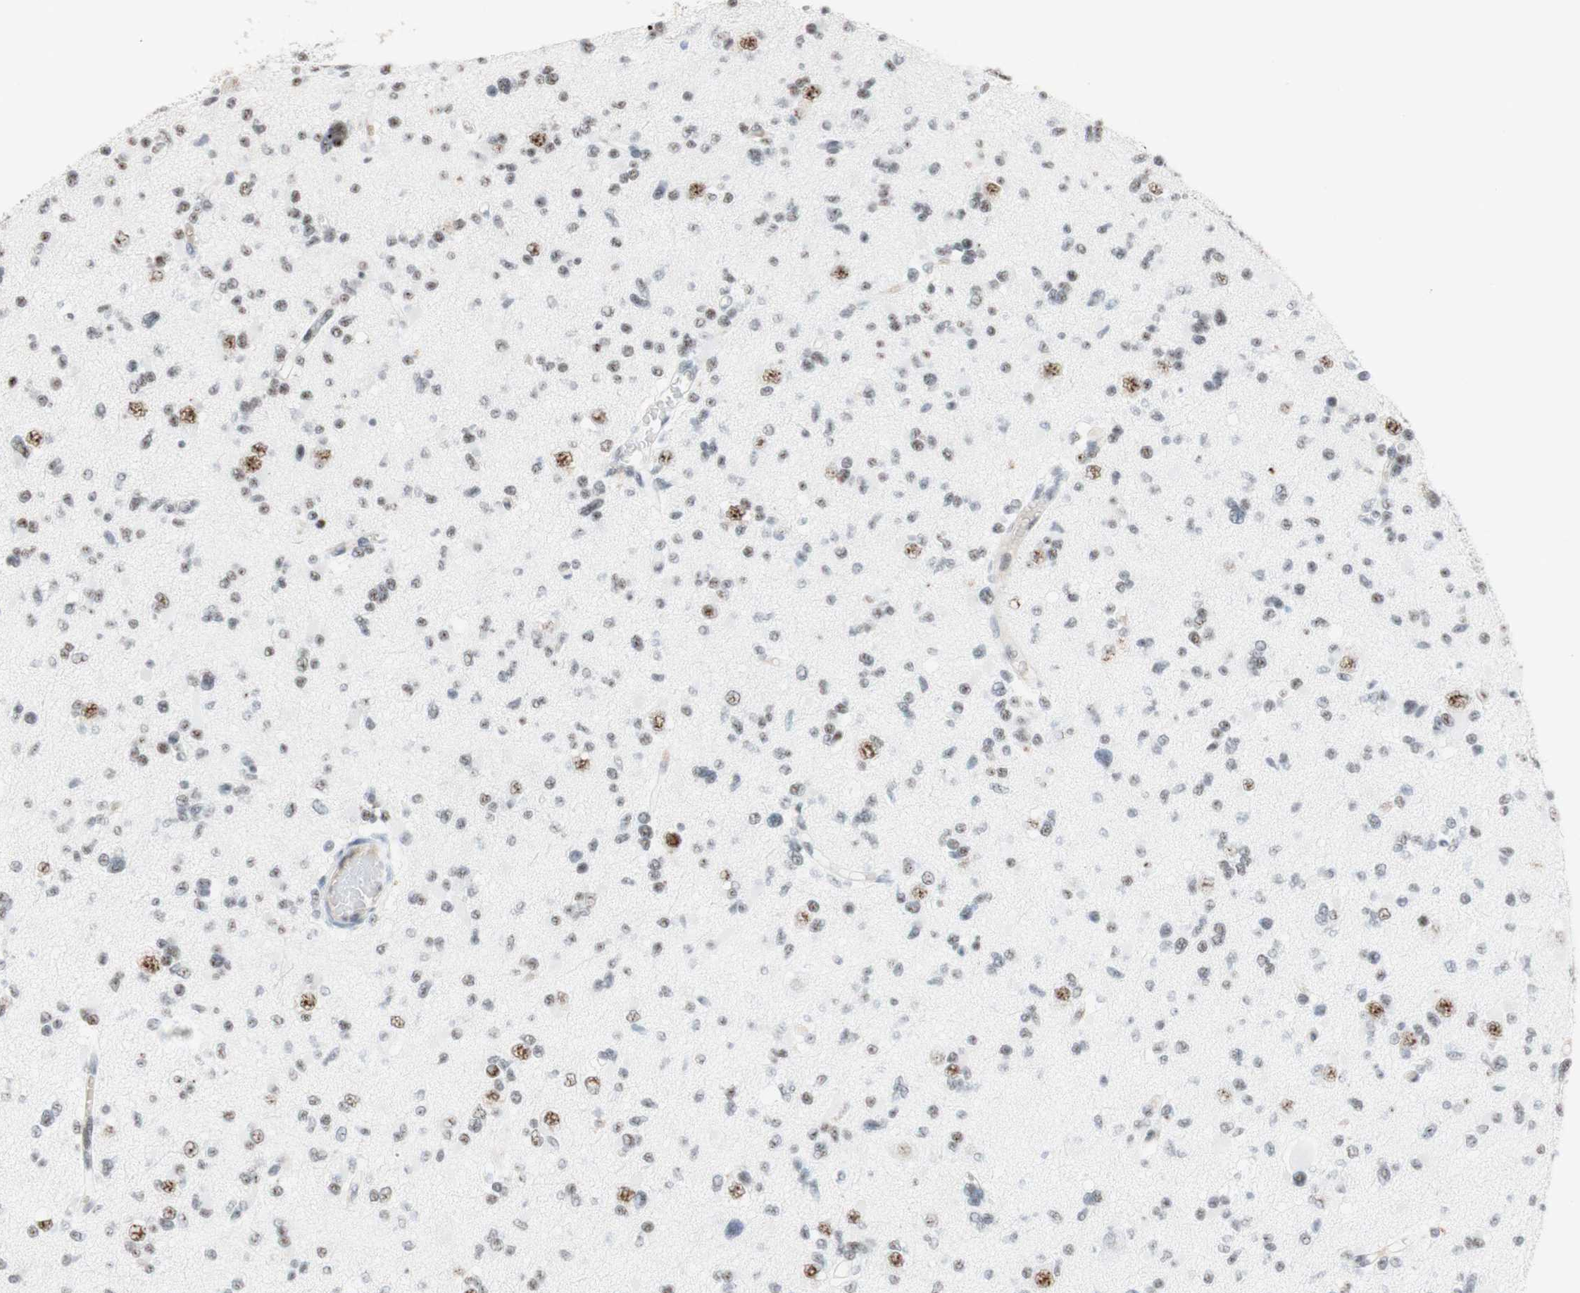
{"staining": {"intensity": "negative", "quantity": "none", "location": "none"}, "tissue": "glioma", "cell_type": "Tumor cells", "image_type": "cancer", "snomed": [{"axis": "morphology", "description": "Glioma, malignant, Low grade"}, {"axis": "topography", "description": "Brain"}], "caption": "Immunohistochemistry (IHC) histopathology image of human glioma stained for a protein (brown), which displays no staining in tumor cells. (DAB (3,3'-diaminobenzidine) immunohistochemistry with hematoxylin counter stain).", "gene": "SAP18", "patient": {"sex": "female", "age": 22}}